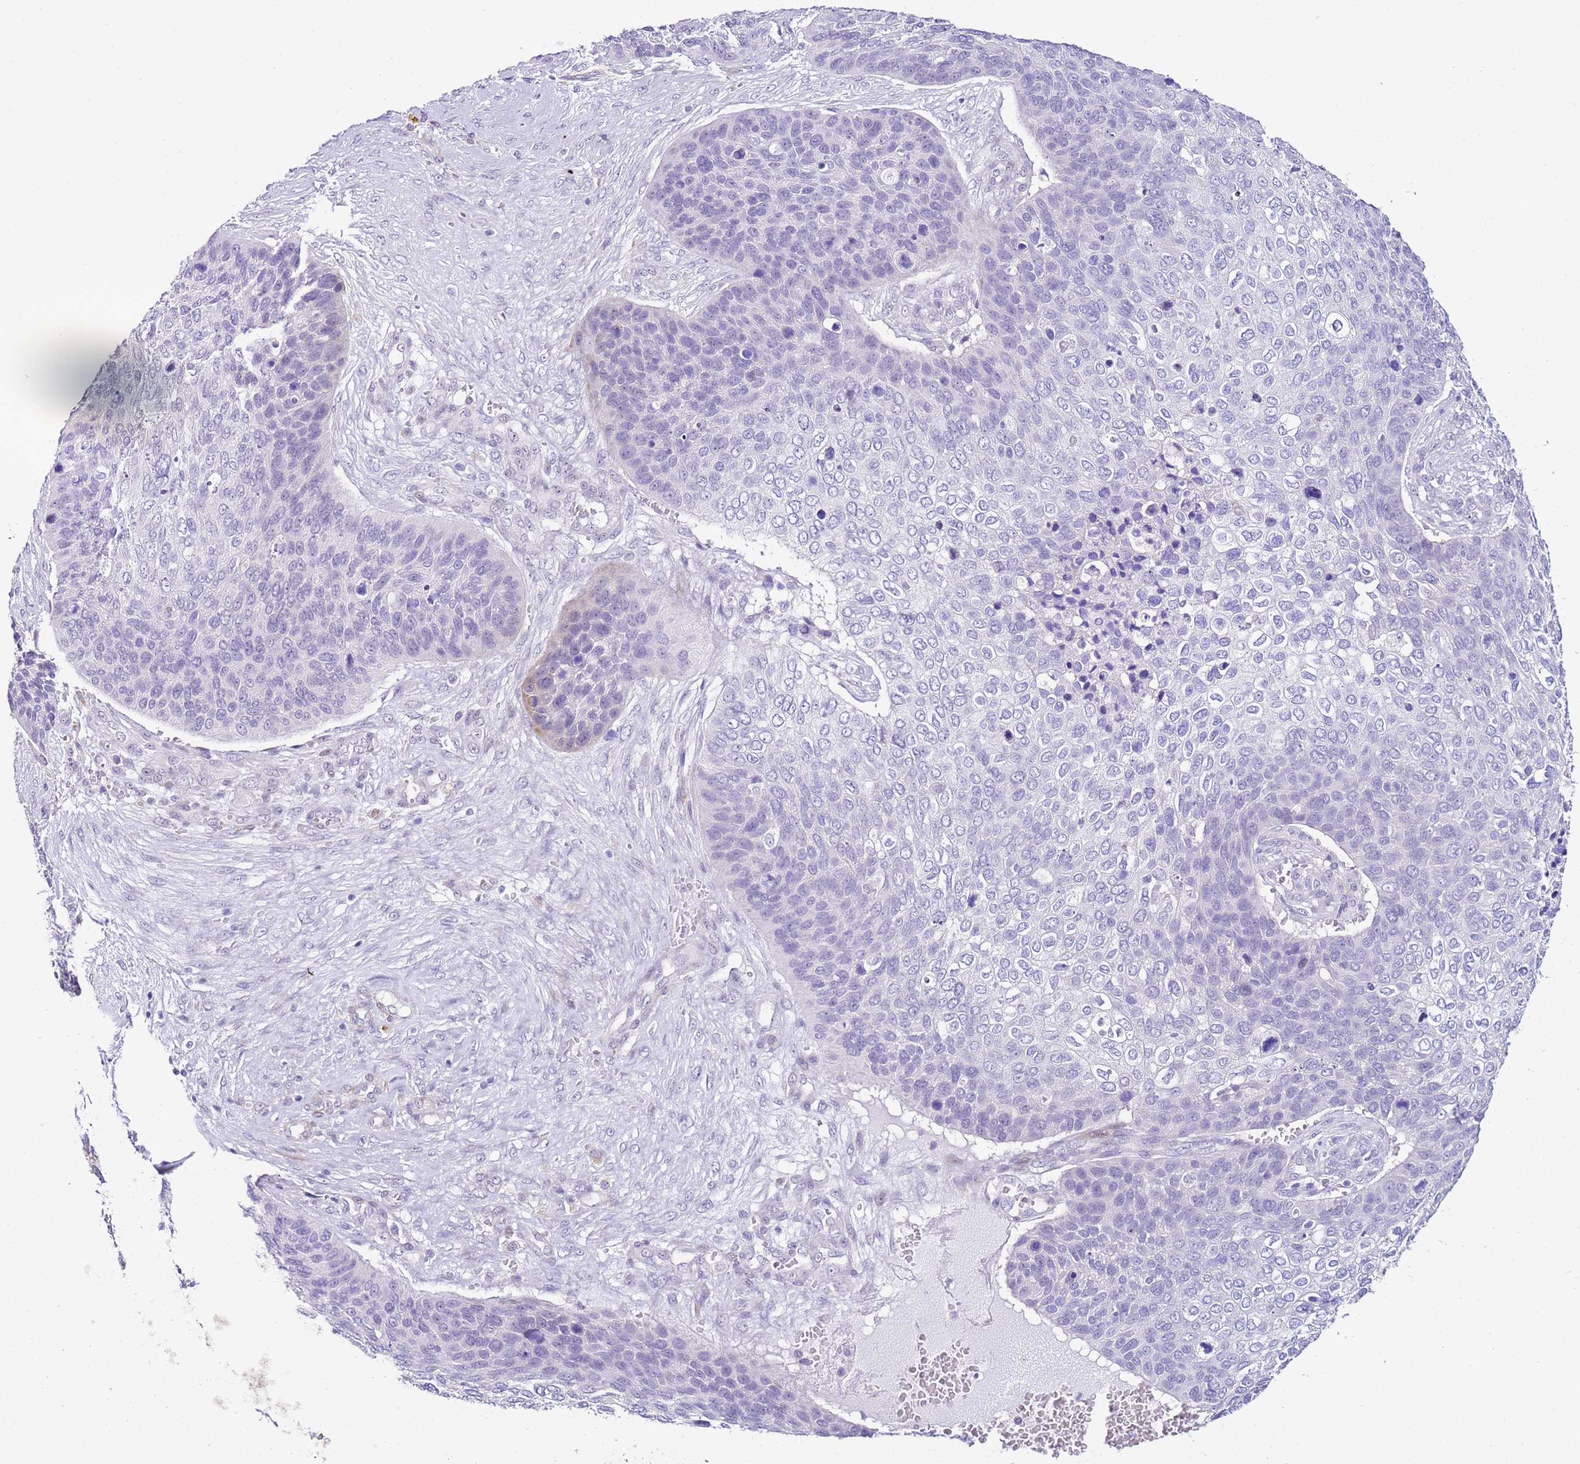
{"staining": {"intensity": "negative", "quantity": "none", "location": "none"}, "tissue": "skin cancer", "cell_type": "Tumor cells", "image_type": "cancer", "snomed": [{"axis": "morphology", "description": "Basal cell carcinoma"}, {"axis": "topography", "description": "Skin"}], "caption": "IHC histopathology image of skin cancer (basal cell carcinoma) stained for a protein (brown), which demonstrates no staining in tumor cells.", "gene": "HGD", "patient": {"sex": "female", "age": 74}}